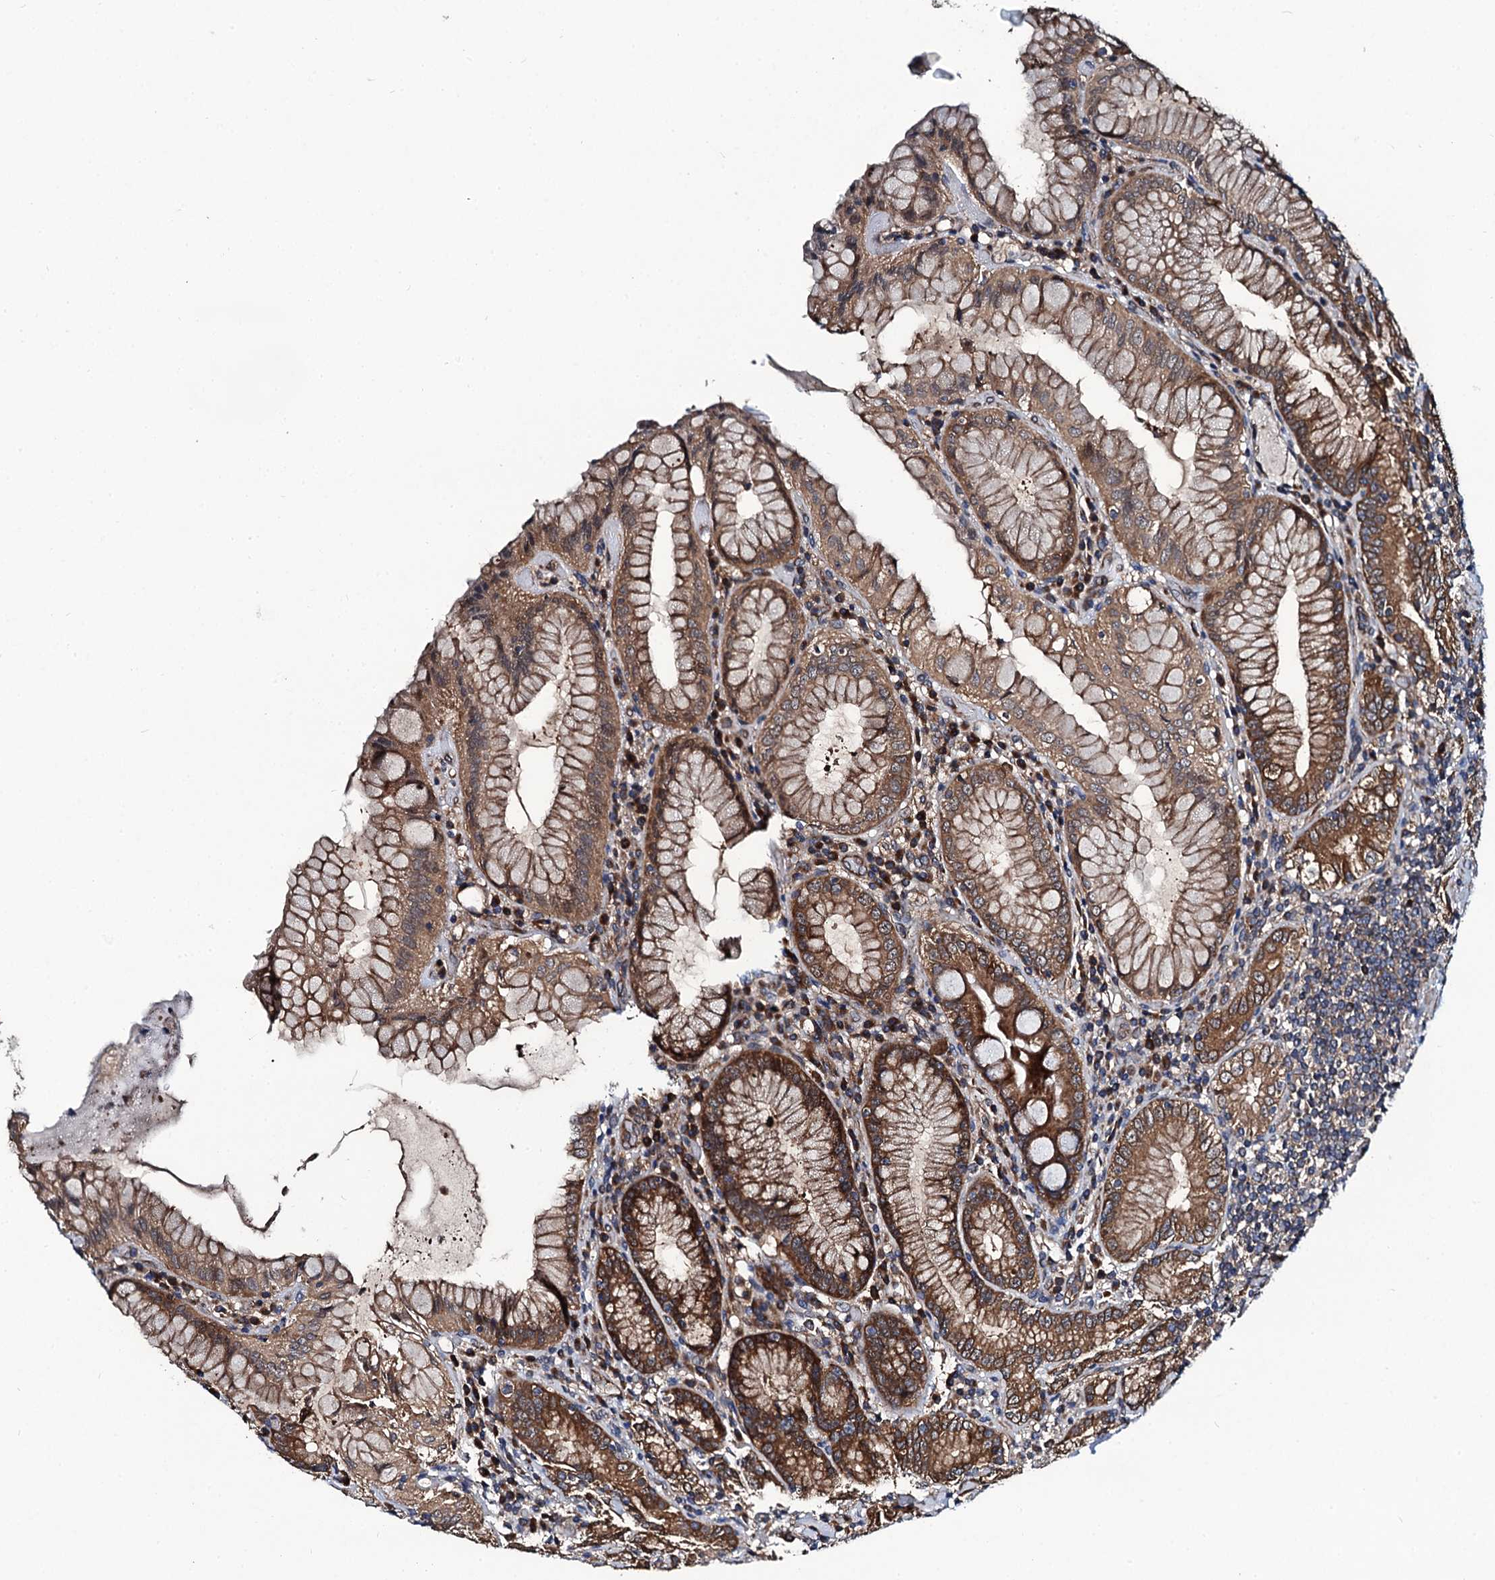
{"staining": {"intensity": "moderate", "quantity": ">75%", "location": "cytoplasmic/membranous"}, "tissue": "stomach", "cell_type": "Glandular cells", "image_type": "normal", "snomed": [{"axis": "morphology", "description": "Normal tissue, NOS"}, {"axis": "topography", "description": "Stomach, upper"}, {"axis": "topography", "description": "Stomach, lower"}], "caption": "Immunohistochemistry histopathology image of unremarkable stomach stained for a protein (brown), which shows medium levels of moderate cytoplasmic/membranous expression in about >75% of glandular cells.", "gene": "NEK1", "patient": {"sex": "female", "age": 76}}